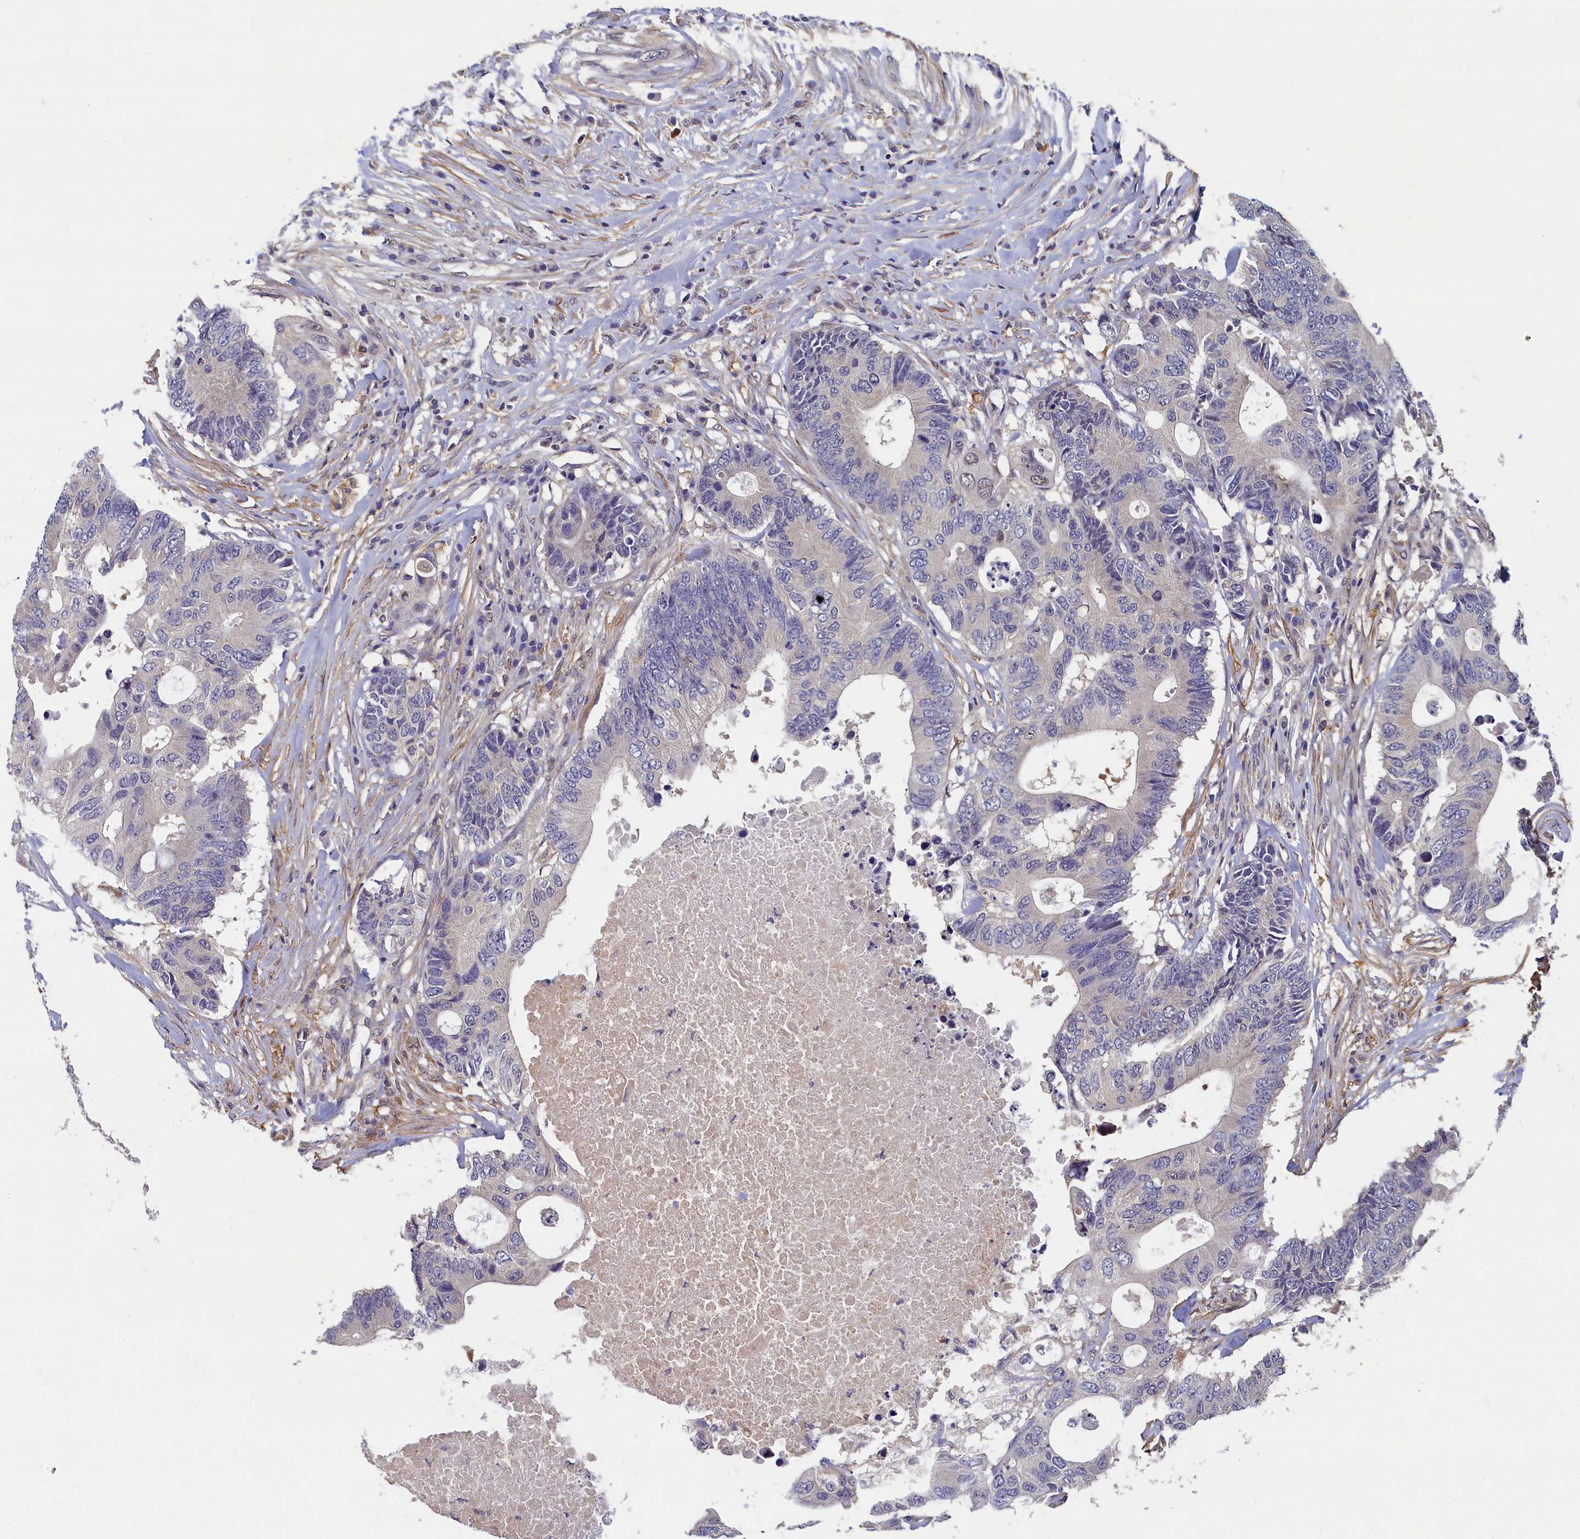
{"staining": {"intensity": "negative", "quantity": "none", "location": "none"}, "tissue": "colorectal cancer", "cell_type": "Tumor cells", "image_type": "cancer", "snomed": [{"axis": "morphology", "description": "Adenocarcinoma, NOS"}, {"axis": "topography", "description": "Colon"}], "caption": "High magnification brightfield microscopy of colorectal cancer (adenocarcinoma) stained with DAB (brown) and counterstained with hematoxylin (blue): tumor cells show no significant expression.", "gene": "TBCB", "patient": {"sex": "male", "age": 71}}